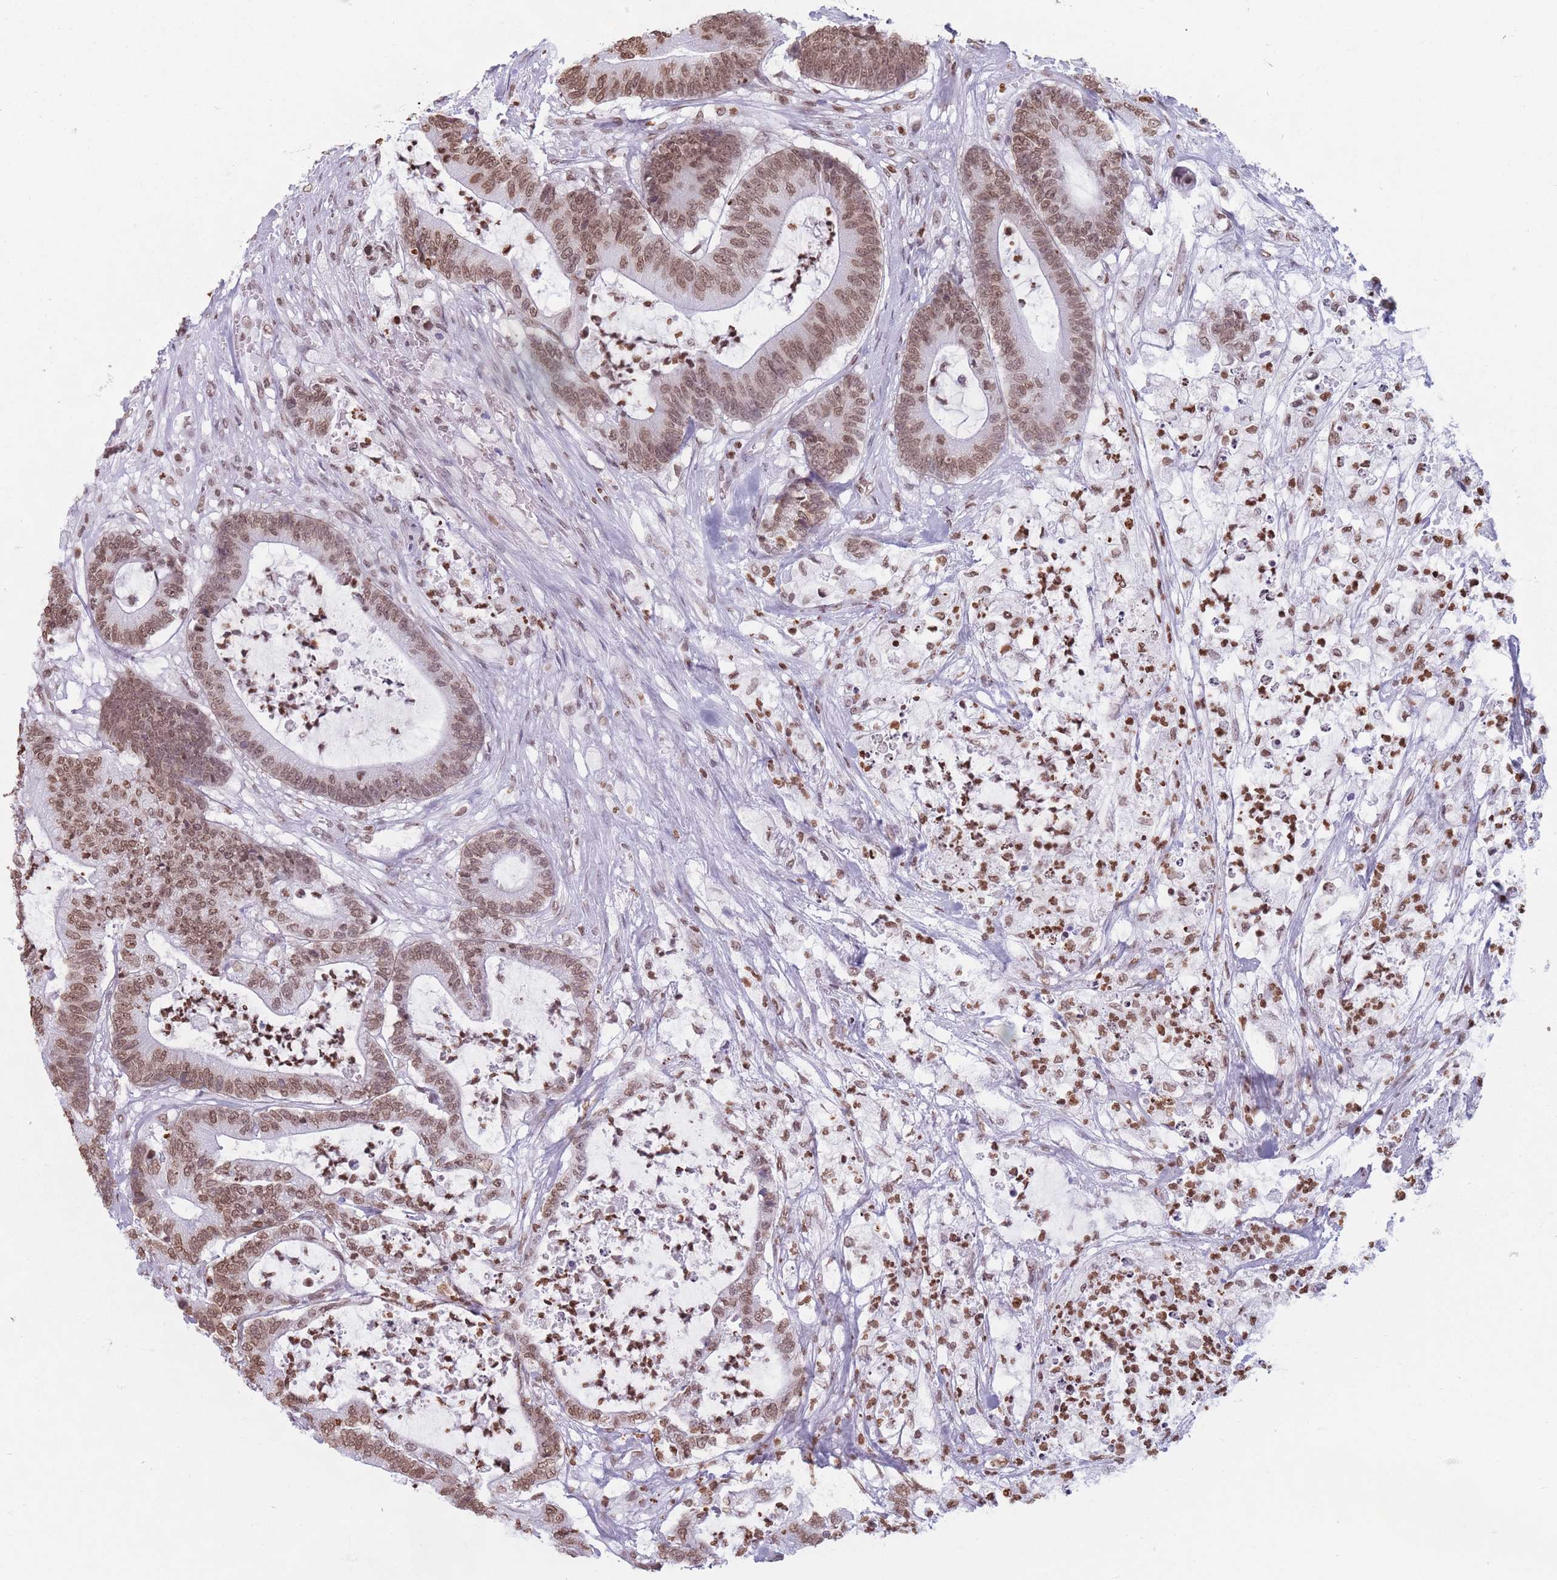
{"staining": {"intensity": "moderate", "quantity": ">75%", "location": "nuclear"}, "tissue": "colorectal cancer", "cell_type": "Tumor cells", "image_type": "cancer", "snomed": [{"axis": "morphology", "description": "Adenocarcinoma, NOS"}, {"axis": "topography", "description": "Colon"}], "caption": "This photomicrograph demonstrates immunohistochemistry (IHC) staining of human adenocarcinoma (colorectal), with medium moderate nuclear staining in about >75% of tumor cells.", "gene": "RYK", "patient": {"sex": "female", "age": 84}}